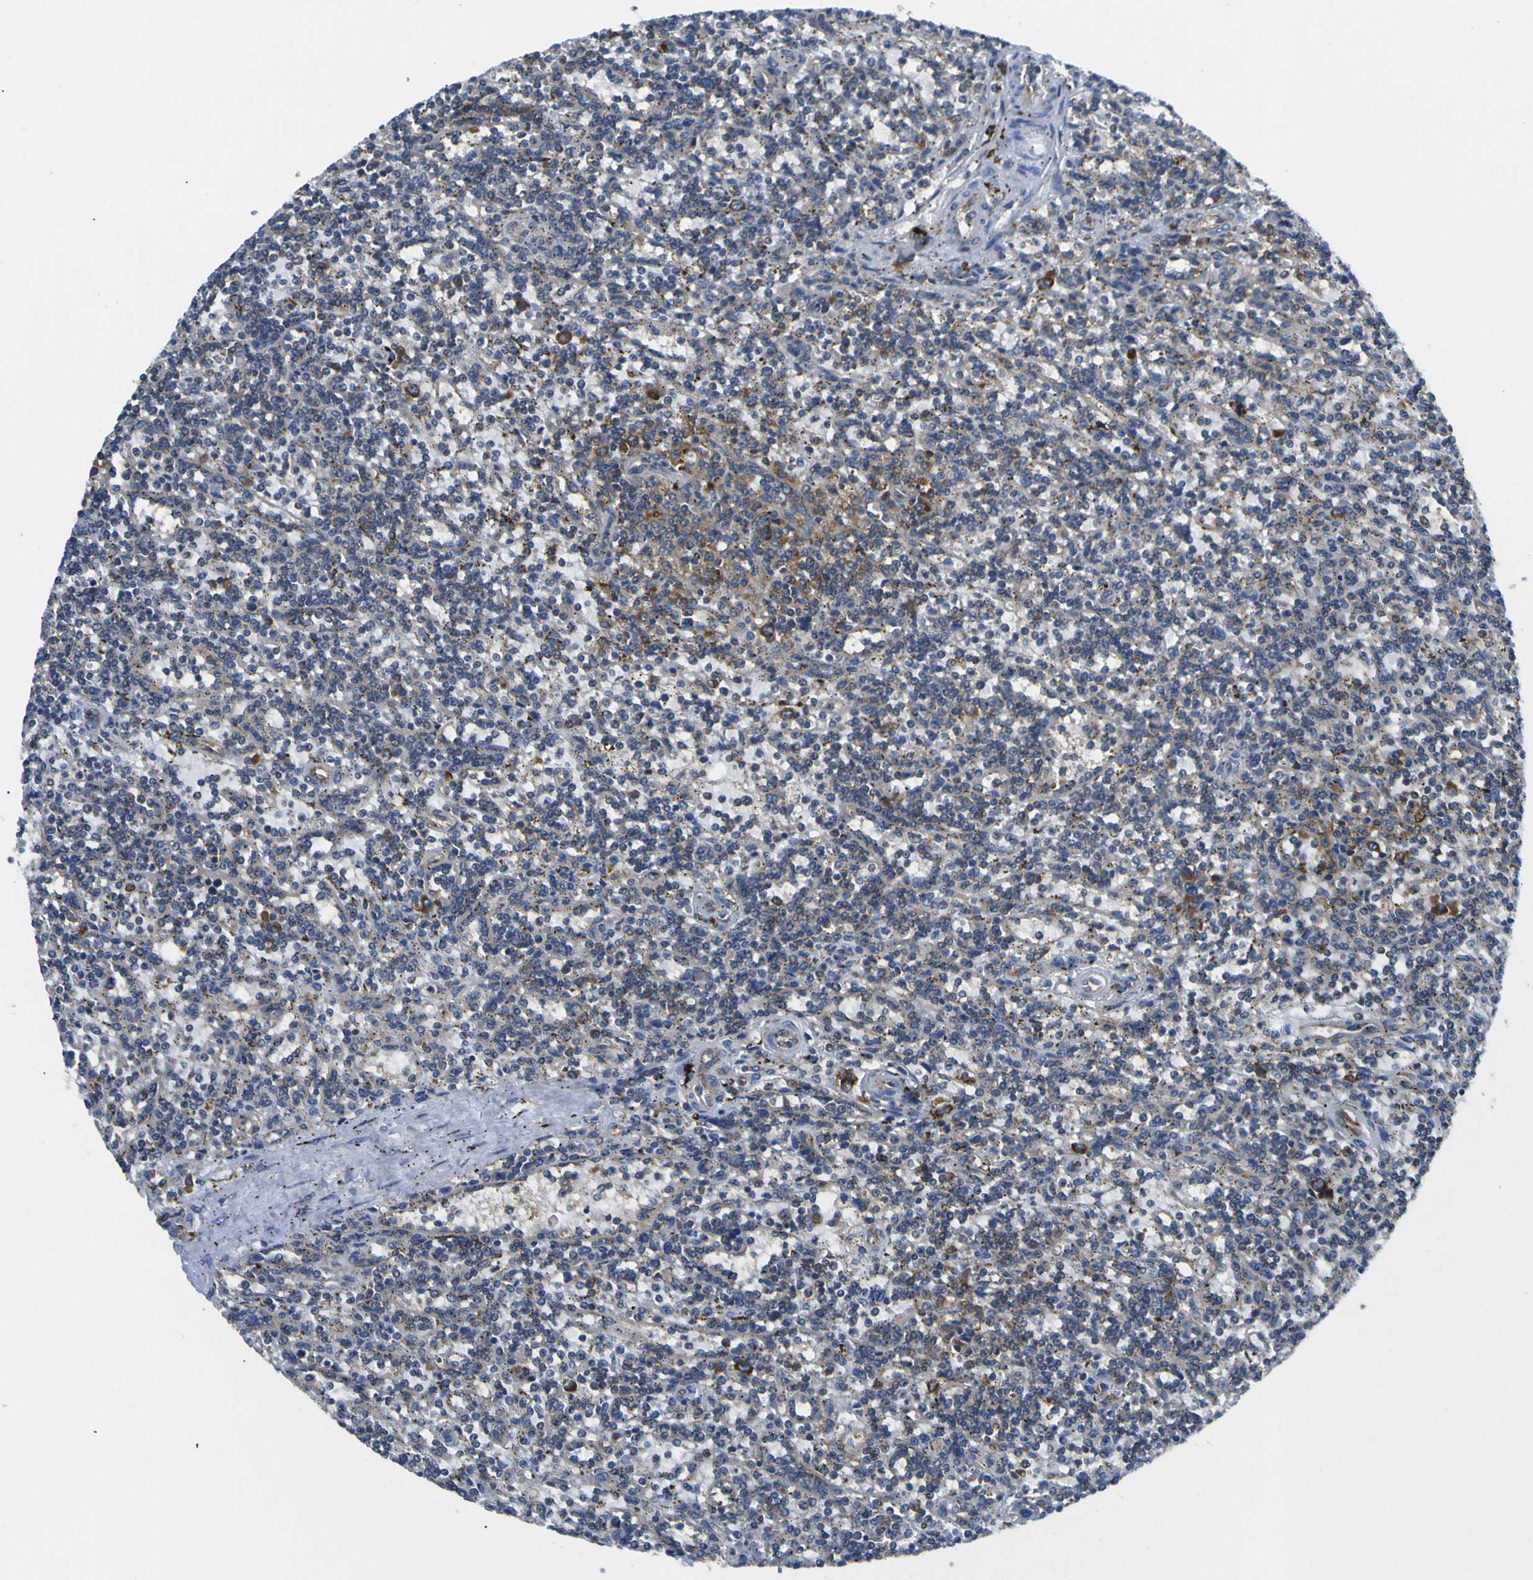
{"staining": {"intensity": "weak", "quantity": "<25%", "location": "cytoplasmic/membranous"}, "tissue": "lymphoma", "cell_type": "Tumor cells", "image_type": "cancer", "snomed": [{"axis": "morphology", "description": "Malignant lymphoma, non-Hodgkin's type, Low grade"}, {"axis": "topography", "description": "Spleen"}], "caption": "A histopathology image of human lymphoma is negative for staining in tumor cells.", "gene": "RPSA", "patient": {"sex": "male", "age": 73}}